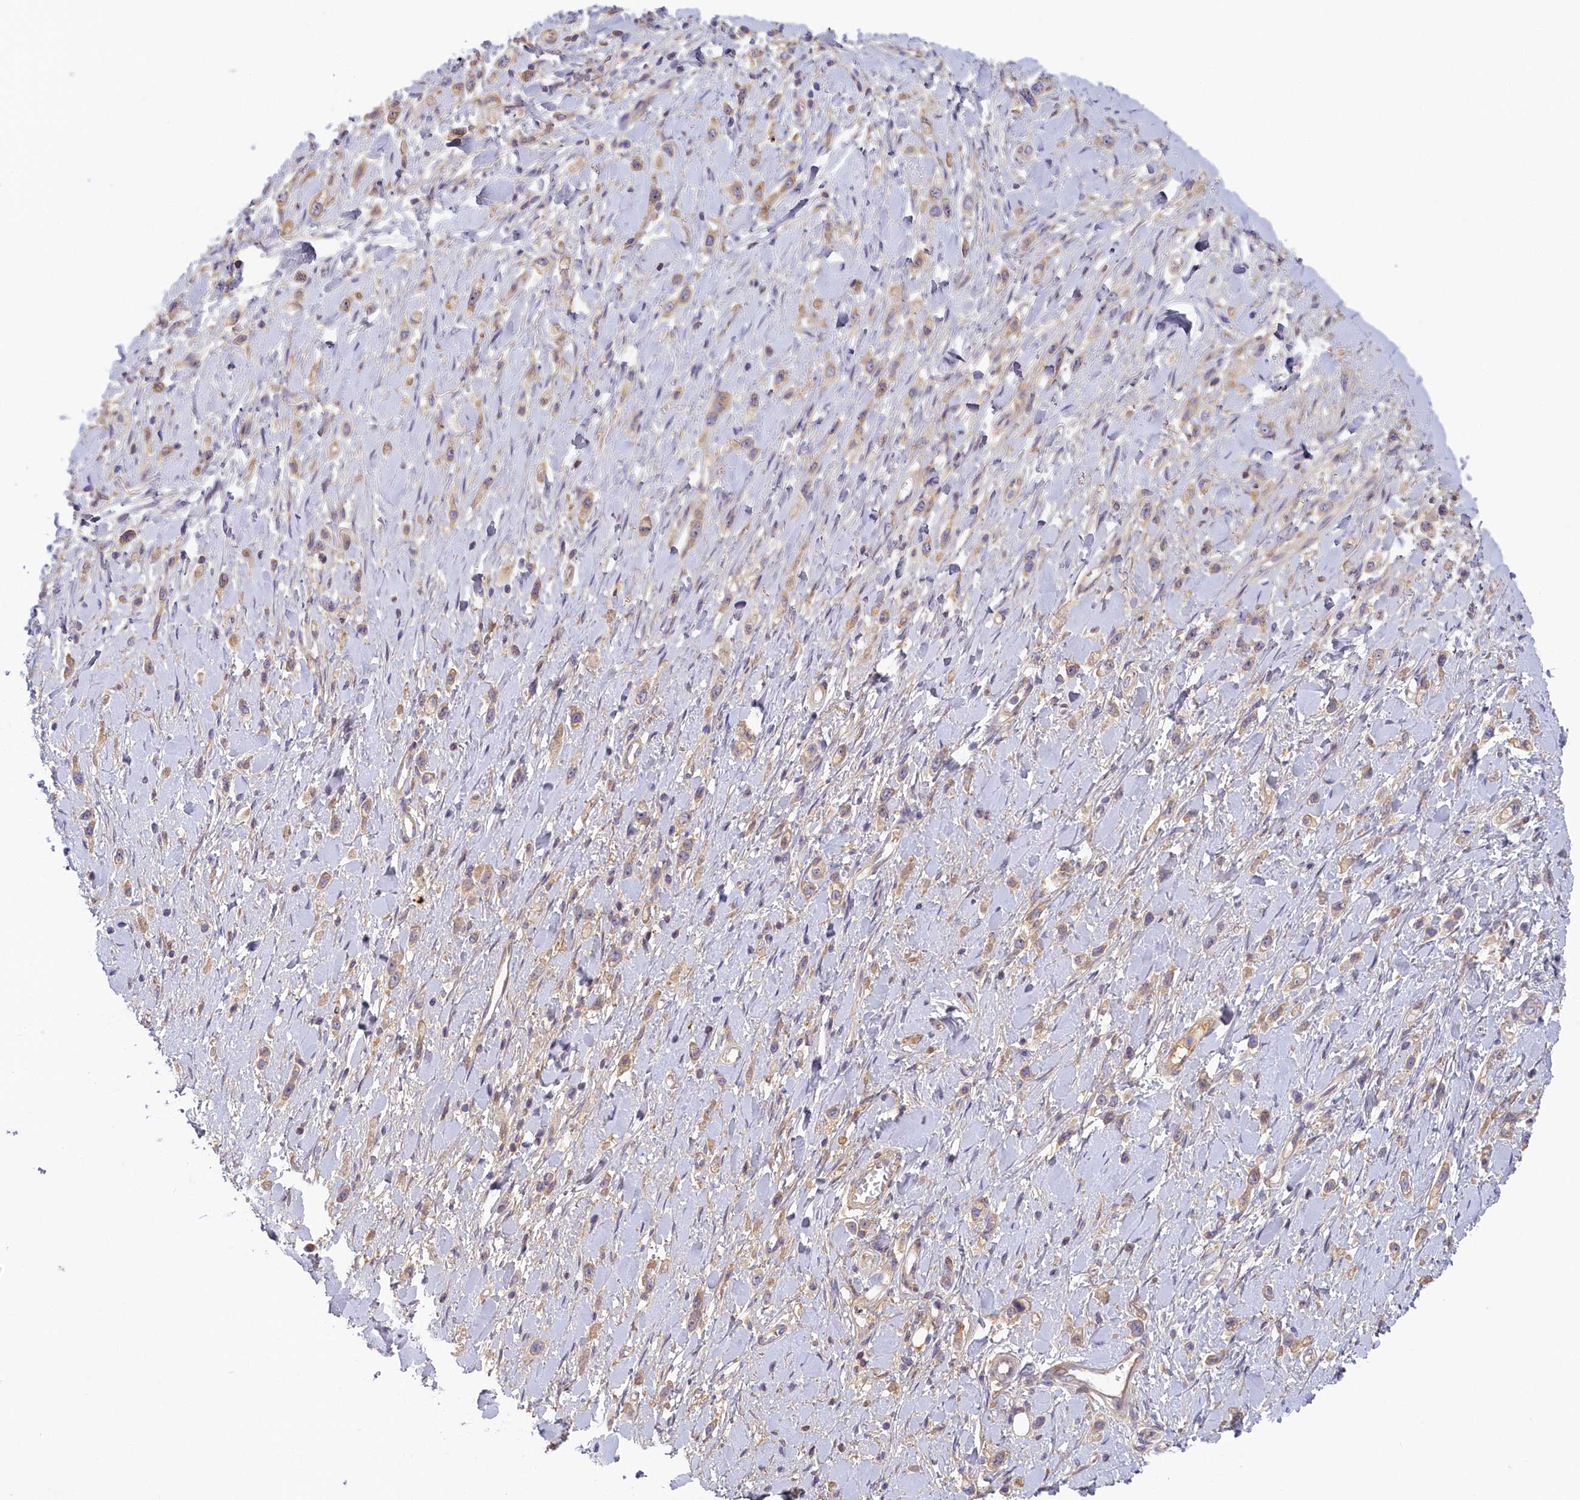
{"staining": {"intensity": "weak", "quantity": "25%-75%", "location": "cytoplasmic/membranous"}, "tissue": "stomach cancer", "cell_type": "Tumor cells", "image_type": "cancer", "snomed": [{"axis": "morphology", "description": "Adenocarcinoma, NOS"}, {"axis": "topography", "description": "Stomach"}], "caption": "IHC photomicrograph of neoplastic tissue: stomach adenocarcinoma stained using IHC displays low levels of weak protein expression localized specifically in the cytoplasmic/membranous of tumor cells, appearing as a cytoplasmic/membranous brown color.", "gene": "STX16", "patient": {"sex": "female", "age": 65}}